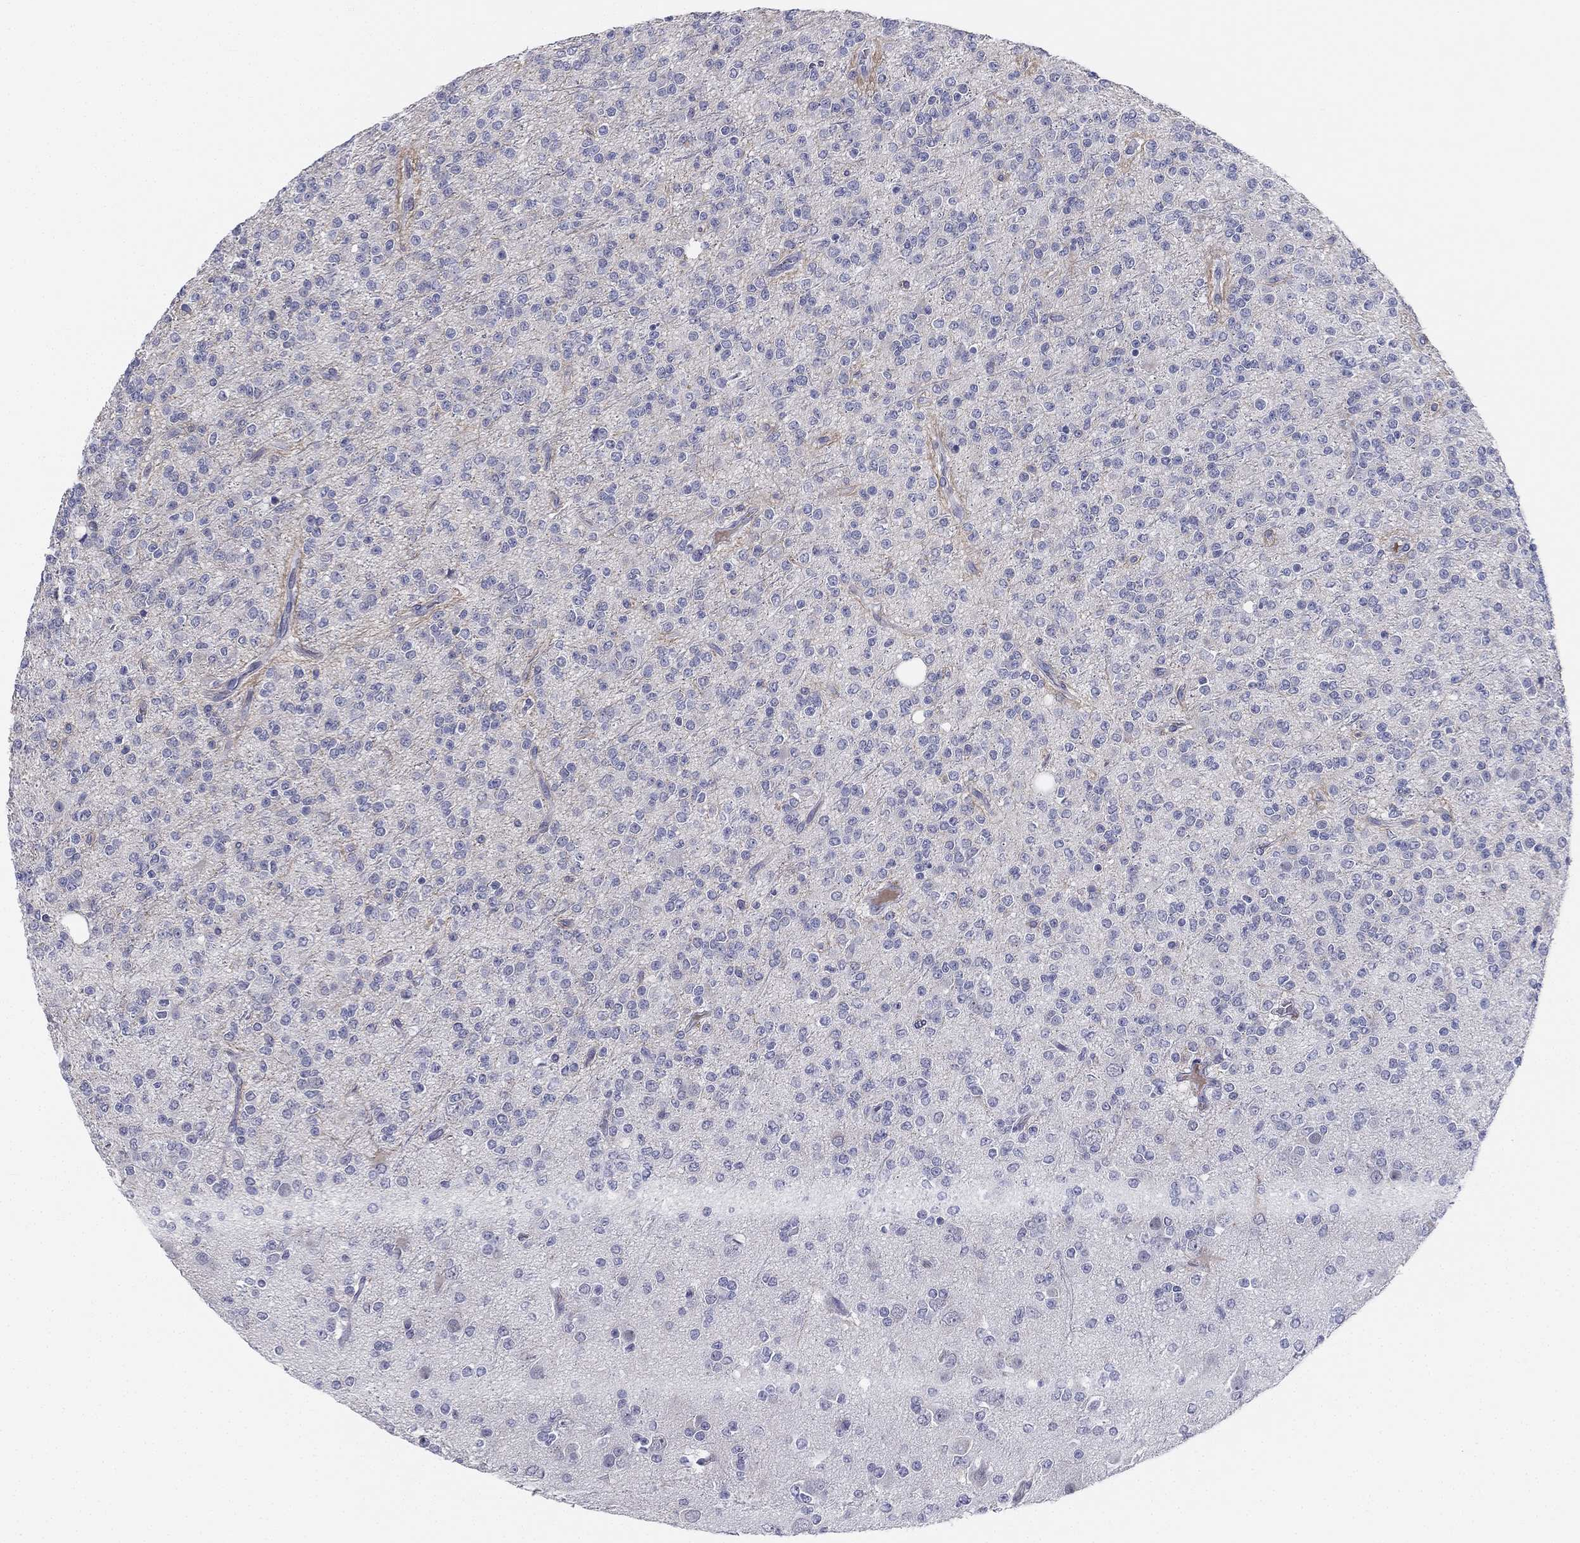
{"staining": {"intensity": "negative", "quantity": "none", "location": "none"}, "tissue": "glioma", "cell_type": "Tumor cells", "image_type": "cancer", "snomed": [{"axis": "morphology", "description": "Glioma, malignant, Low grade"}, {"axis": "topography", "description": "Brain"}], "caption": "Image shows no significant protein positivity in tumor cells of glioma. The staining was performed using DAB (3,3'-diaminobenzidine) to visualize the protein expression in brown, while the nuclei were stained in blue with hematoxylin (Magnification: 20x).", "gene": "MLF1", "patient": {"sex": "male", "age": 27}}